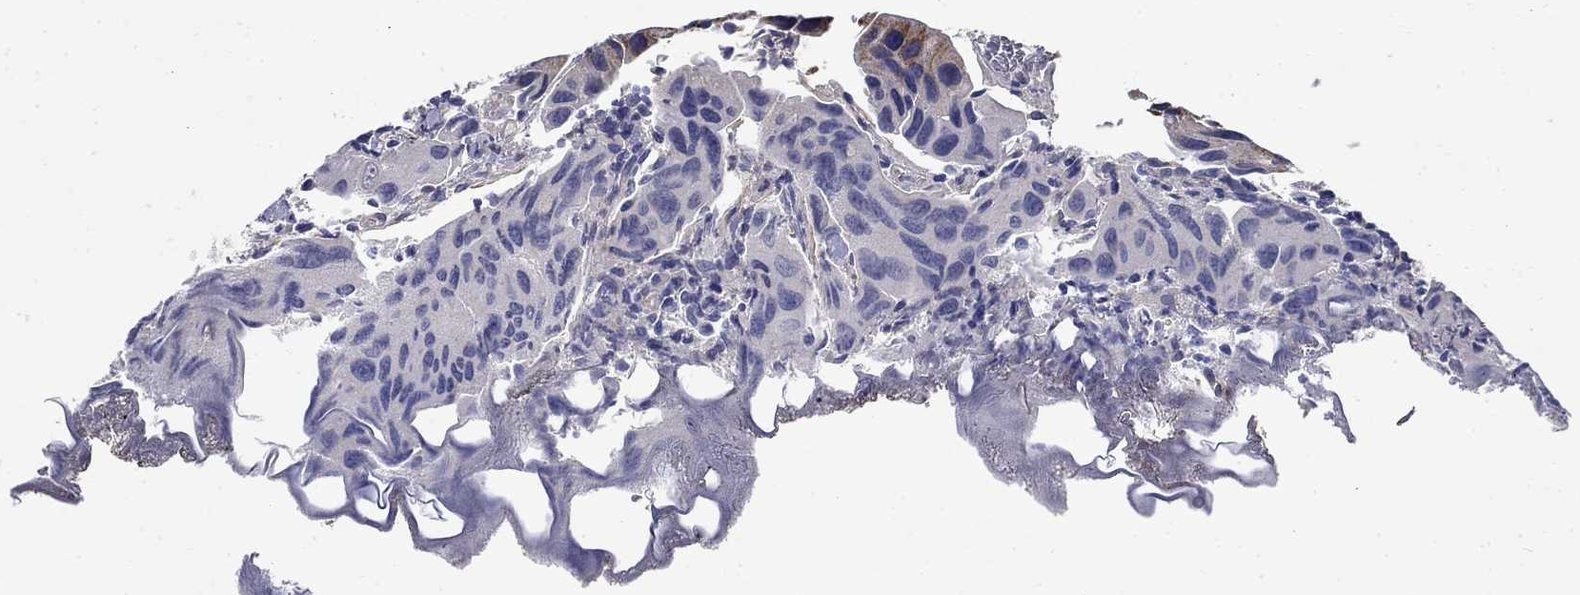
{"staining": {"intensity": "negative", "quantity": "none", "location": "none"}, "tissue": "urothelial cancer", "cell_type": "Tumor cells", "image_type": "cancer", "snomed": [{"axis": "morphology", "description": "Urothelial carcinoma, High grade"}, {"axis": "topography", "description": "Urinary bladder"}], "caption": "Histopathology image shows no significant protein positivity in tumor cells of urothelial cancer.", "gene": "PCBP3", "patient": {"sex": "male", "age": 79}}